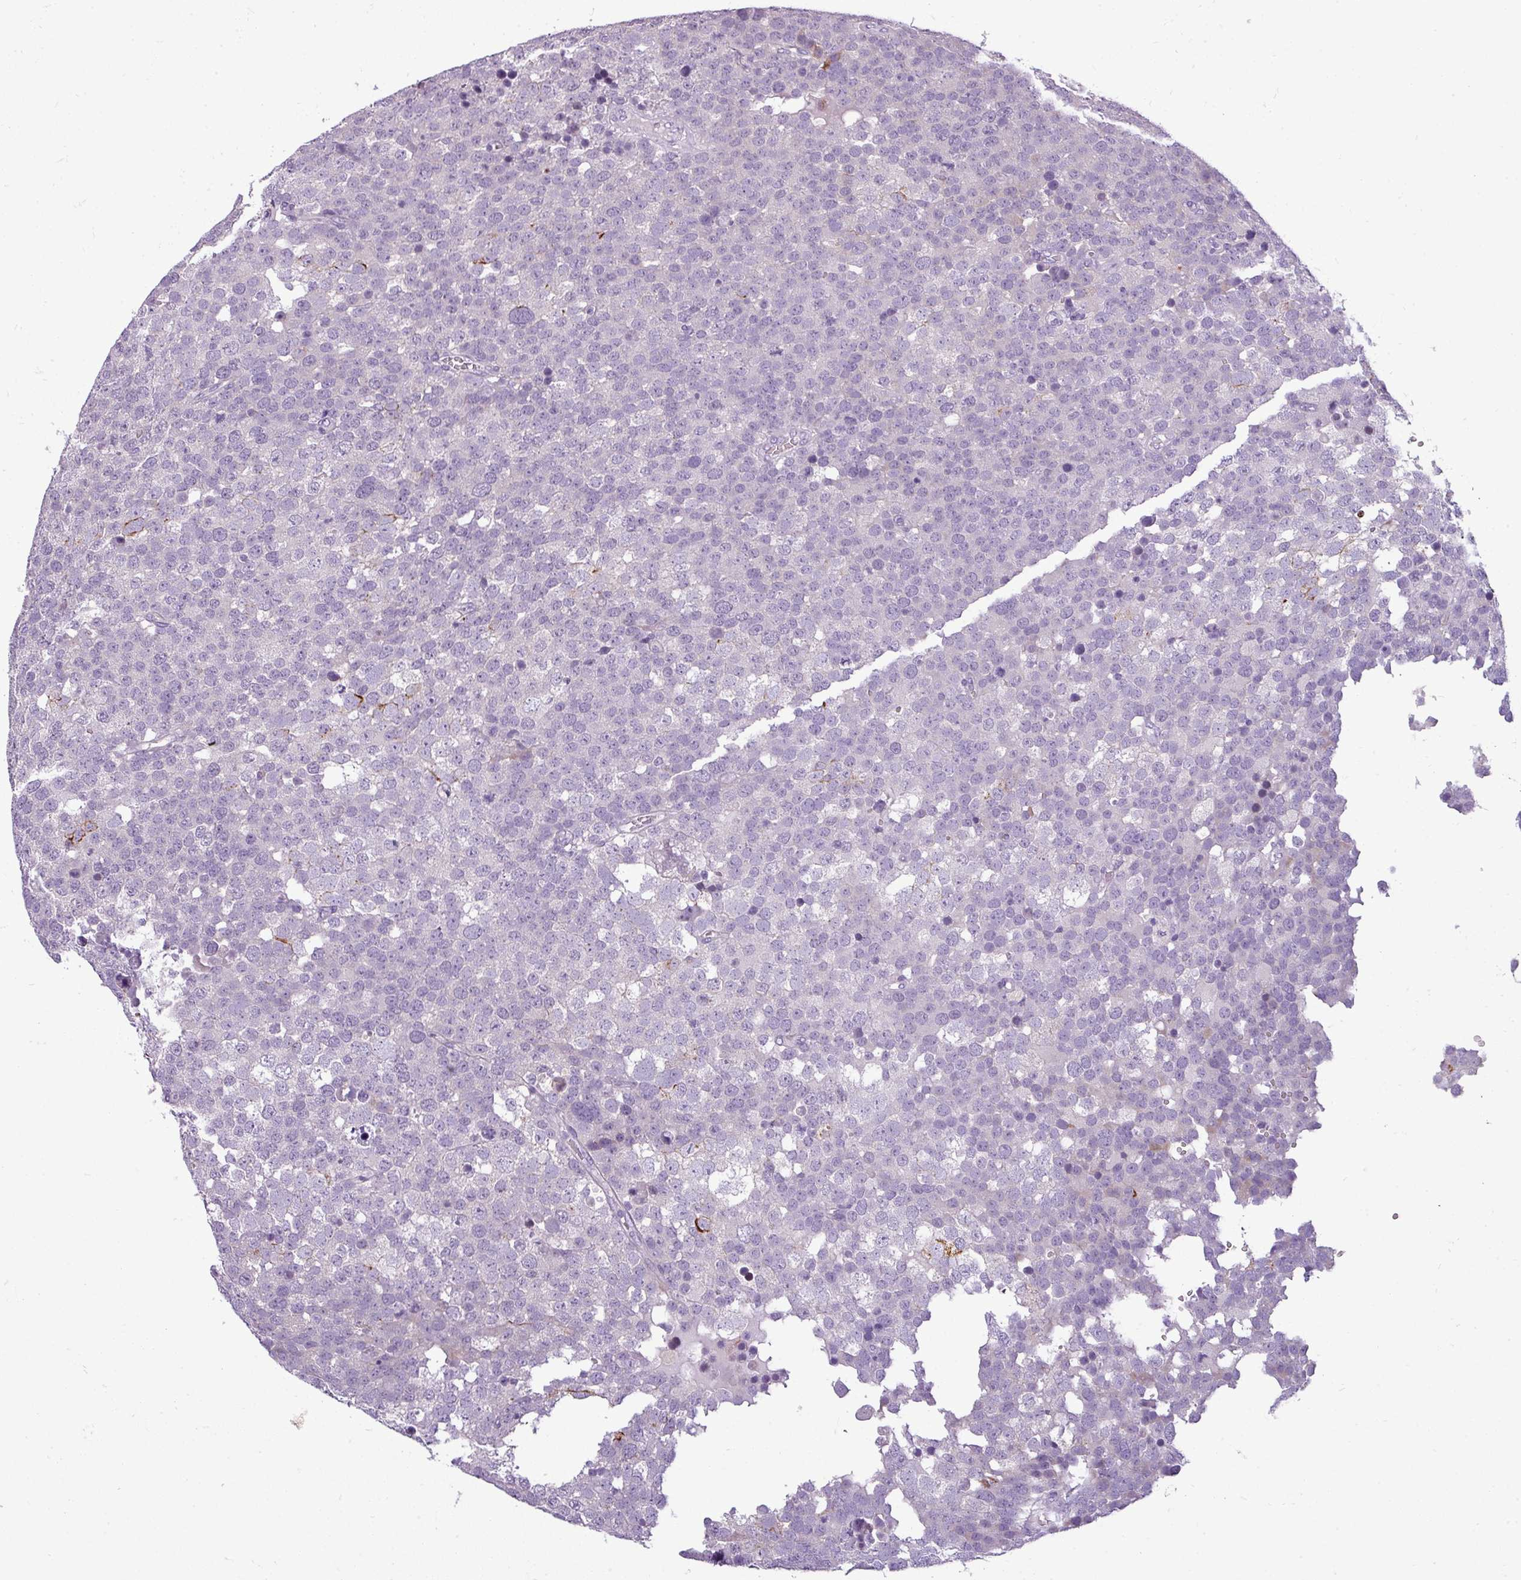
{"staining": {"intensity": "negative", "quantity": "none", "location": "none"}, "tissue": "testis cancer", "cell_type": "Tumor cells", "image_type": "cancer", "snomed": [{"axis": "morphology", "description": "Seminoma, NOS"}, {"axis": "topography", "description": "Testis"}], "caption": "This is a micrograph of immunohistochemistry staining of testis seminoma, which shows no positivity in tumor cells.", "gene": "DNAAF9", "patient": {"sex": "male", "age": 71}}